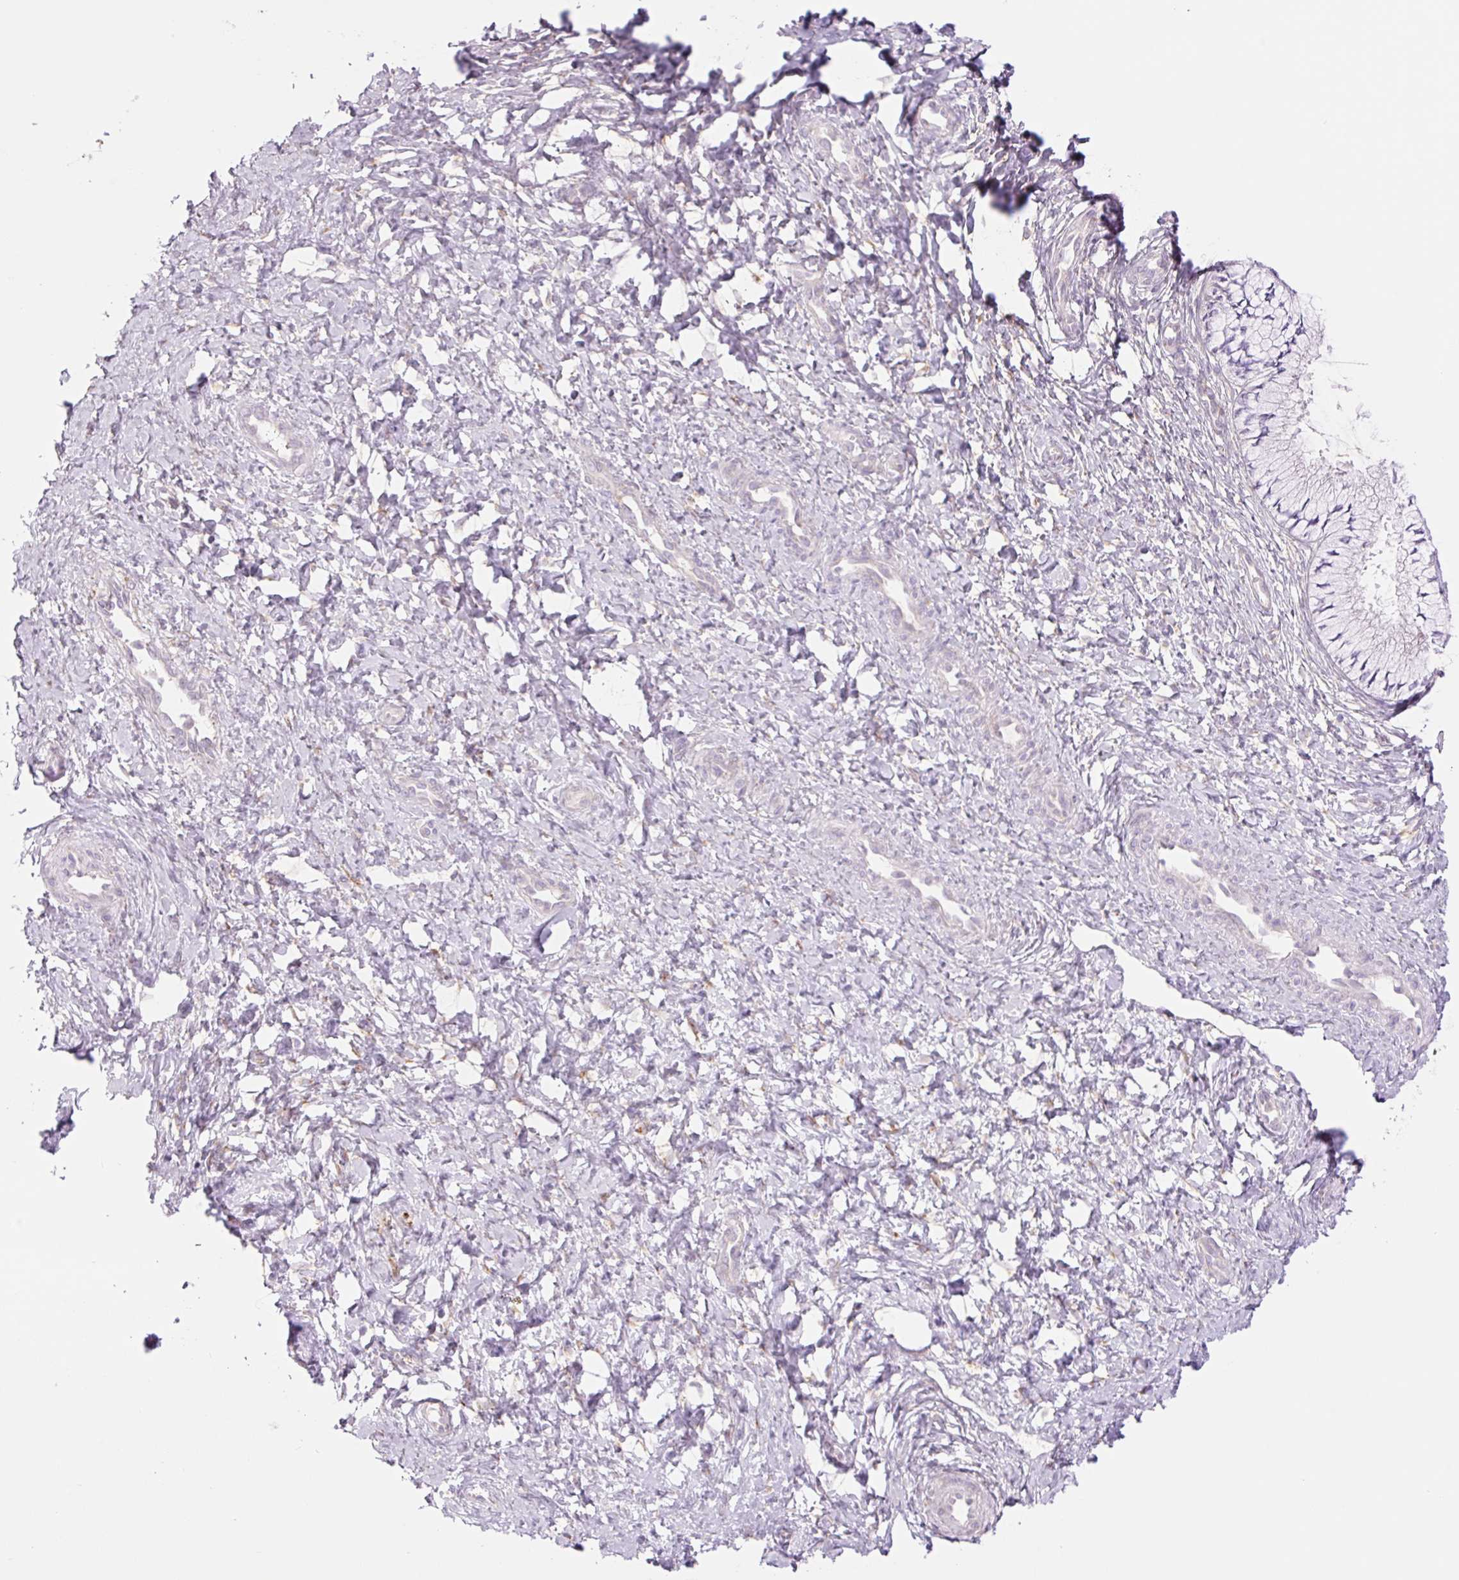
{"staining": {"intensity": "negative", "quantity": "none", "location": "none"}, "tissue": "cervix", "cell_type": "Glandular cells", "image_type": "normal", "snomed": [{"axis": "morphology", "description": "Normal tissue, NOS"}, {"axis": "topography", "description": "Cervix"}], "caption": "This photomicrograph is of normal cervix stained with IHC to label a protein in brown with the nuclei are counter-stained blue. There is no positivity in glandular cells.", "gene": "COL5A1", "patient": {"sex": "female", "age": 37}}